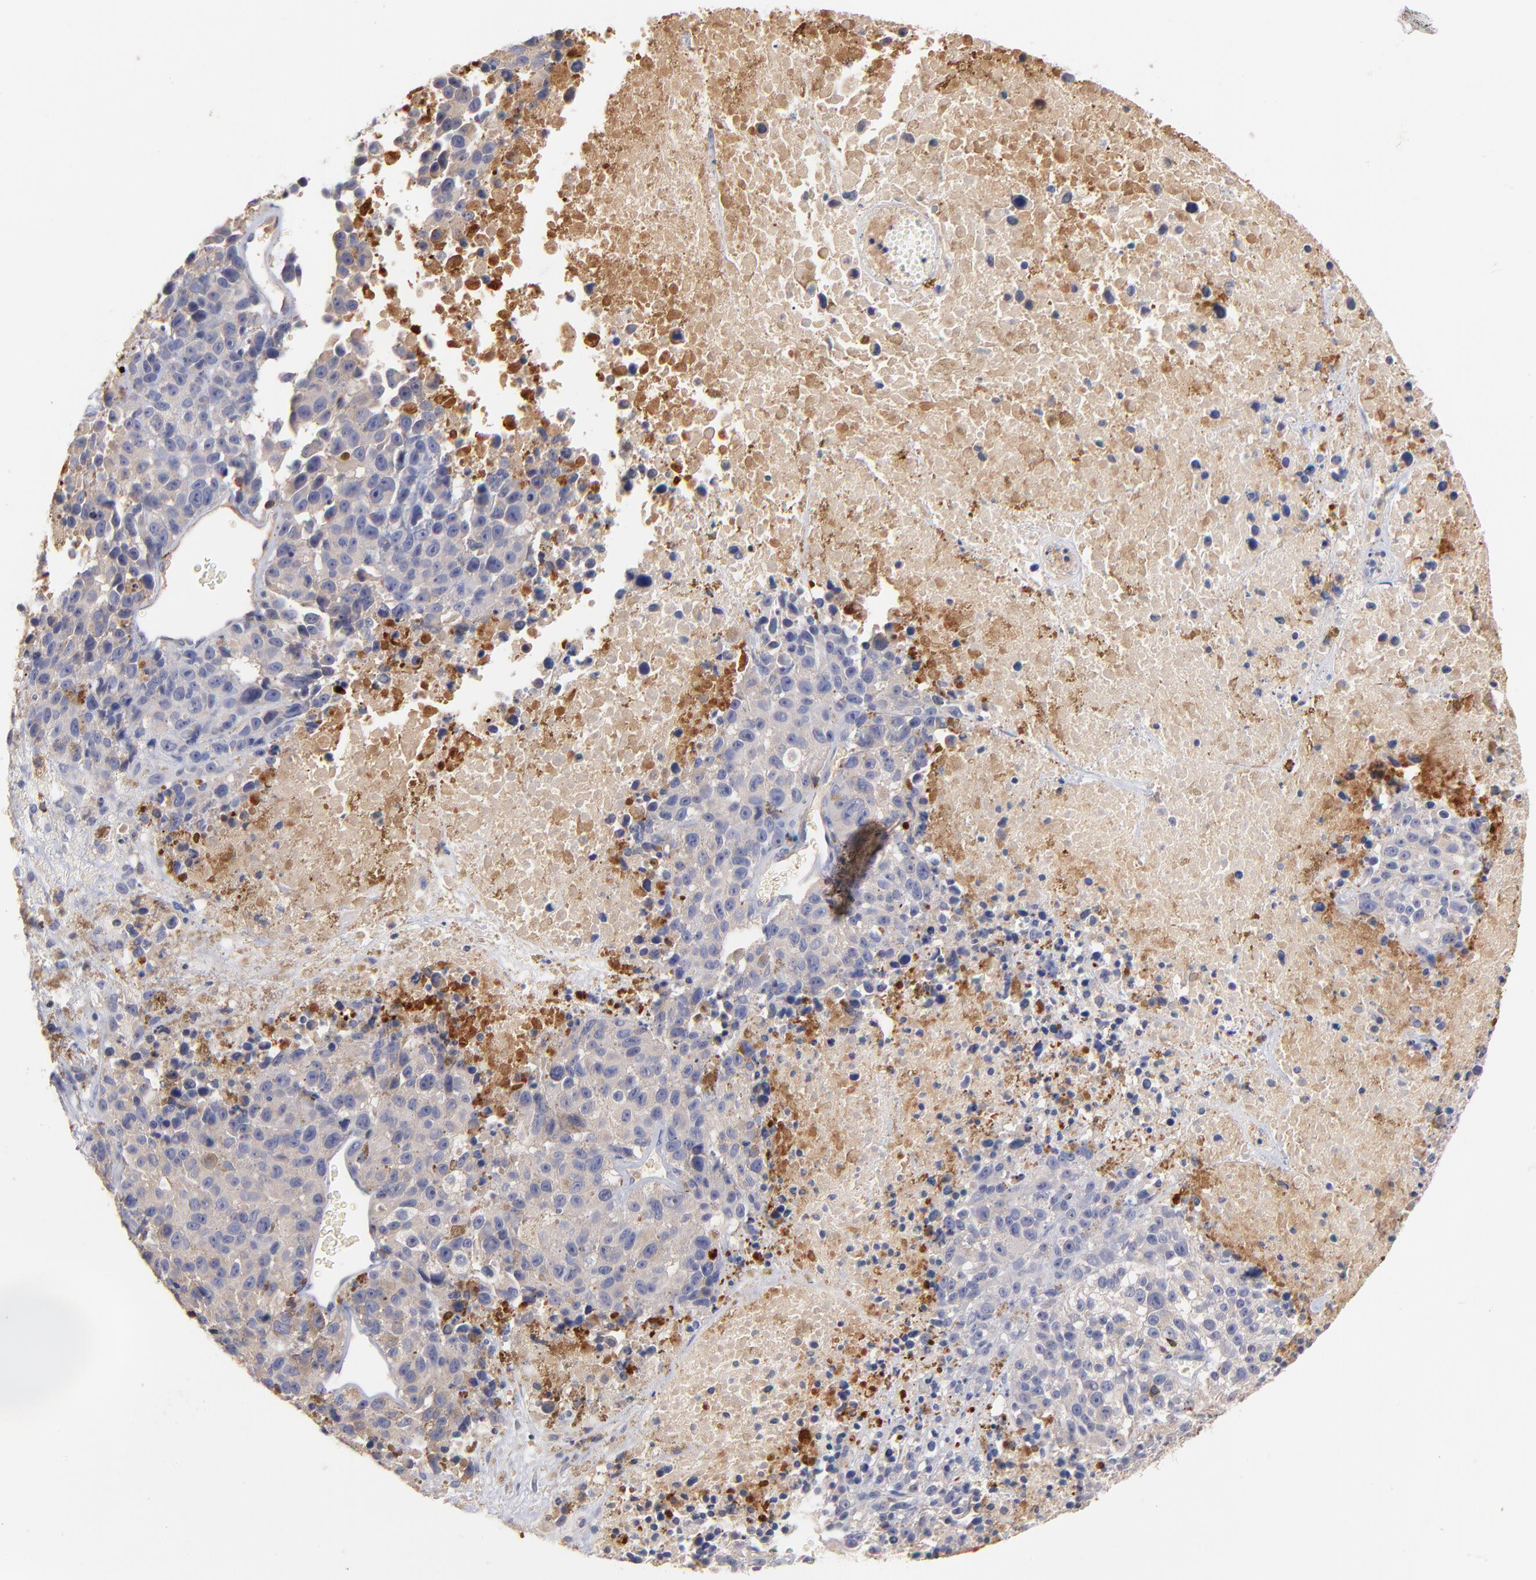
{"staining": {"intensity": "weak", "quantity": "25%-75%", "location": "cytoplasmic/membranous"}, "tissue": "melanoma", "cell_type": "Tumor cells", "image_type": "cancer", "snomed": [{"axis": "morphology", "description": "Malignant melanoma, Metastatic site"}, {"axis": "topography", "description": "Cerebral cortex"}], "caption": "Brown immunohistochemical staining in malignant melanoma (metastatic site) reveals weak cytoplasmic/membranous expression in approximately 25%-75% of tumor cells. The staining is performed using DAB (3,3'-diaminobenzidine) brown chromogen to label protein expression. The nuclei are counter-stained blue using hematoxylin.", "gene": "KREMEN2", "patient": {"sex": "female", "age": 52}}